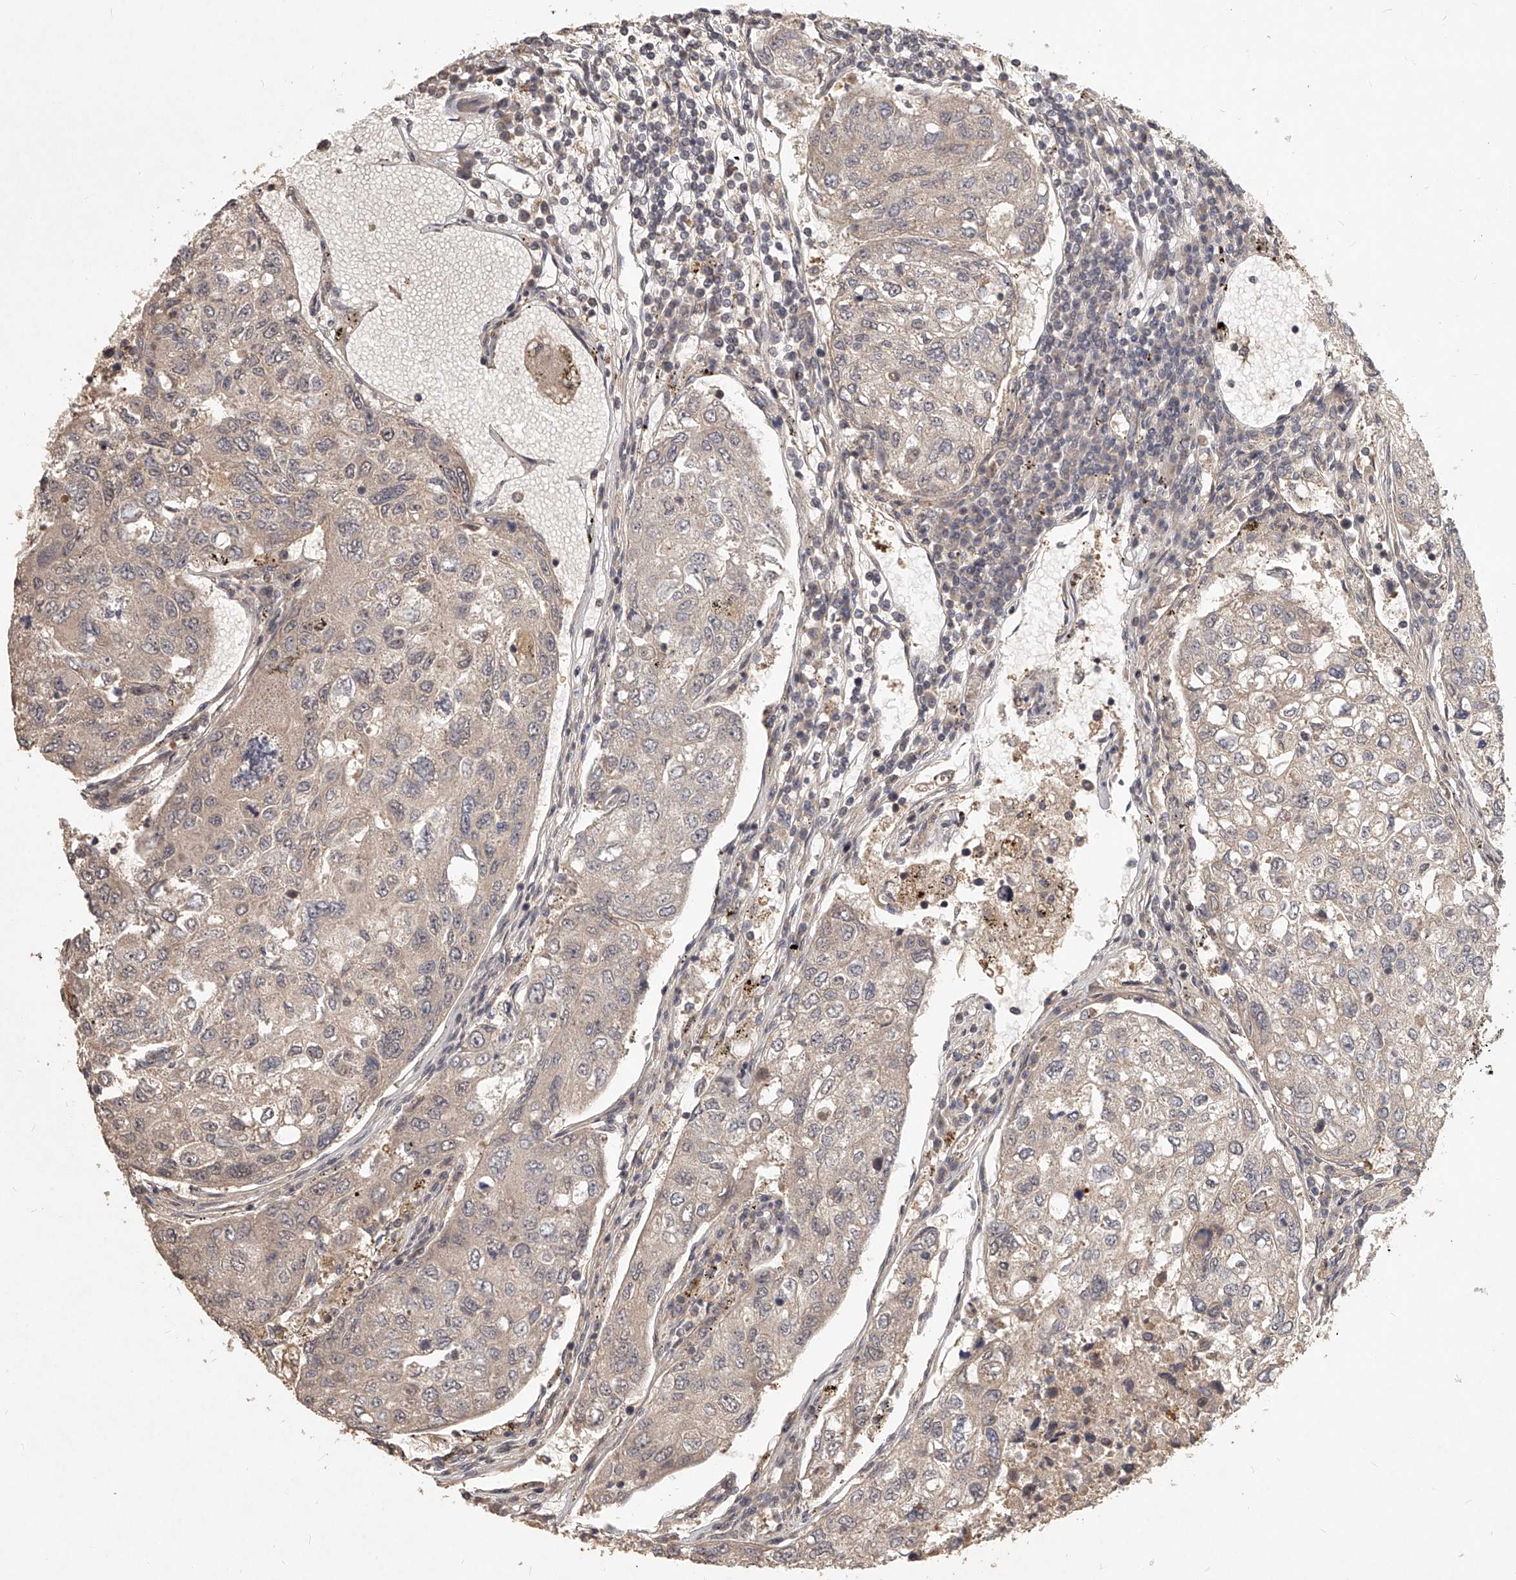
{"staining": {"intensity": "weak", "quantity": "<25%", "location": "cytoplasmic/membranous"}, "tissue": "urothelial cancer", "cell_type": "Tumor cells", "image_type": "cancer", "snomed": [{"axis": "morphology", "description": "Urothelial carcinoma, High grade"}, {"axis": "topography", "description": "Lymph node"}, {"axis": "topography", "description": "Urinary bladder"}], "caption": "An immunohistochemistry (IHC) image of urothelial cancer is shown. There is no staining in tumor cells of urothelial cancer. The staining was performed using DAB to visualize the protein expression in brown, while the nuclei were stained in blue with hematoxylin (Magnification: 20x).", "gene": "SLC37A1", "patient": {"sex": "male", "age": 51}}